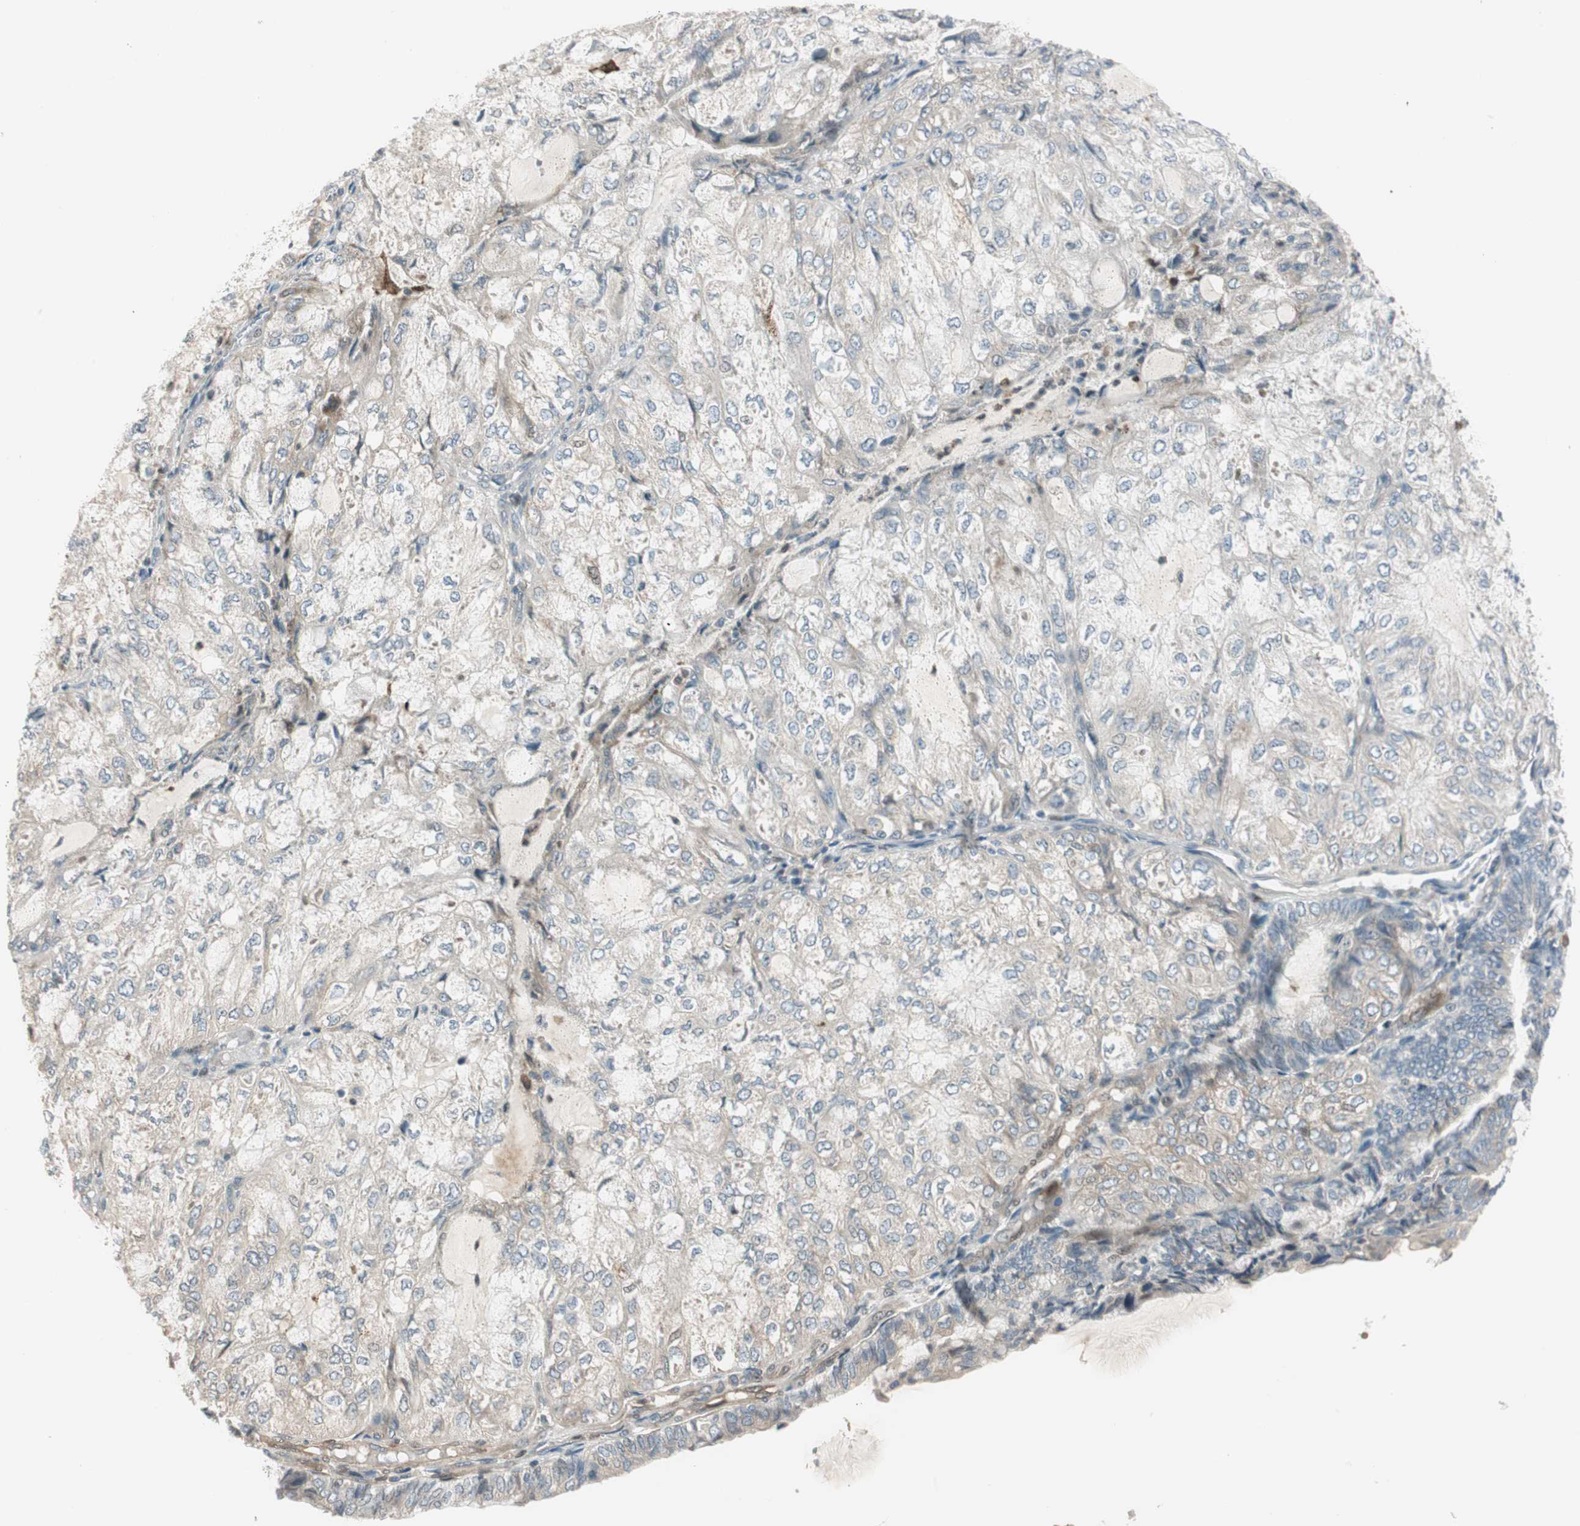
{"staining": {"intensity": "weak", "quantity": "25%-75%", "location": "cytoplasmic/membranous"}, "tissue": "endometrial cancer", "cell_type": "Tumor cells", "image_type": "cancer", "snomed": [{"axis": "morphology", "description": "Adenocarcinoma, NOS"}, {"axis": "topography", "description": "Endometrium"}], "caption": "The micrograph displays staining of adenocarcinoma (endometrial), revealing weak cytoplasmic/membranous protein expression (brown color) within tumor cells. Nuclei are stained in blue.", "gene": "CGRRF1", "patient": {"sex": "female", "age": 81}}